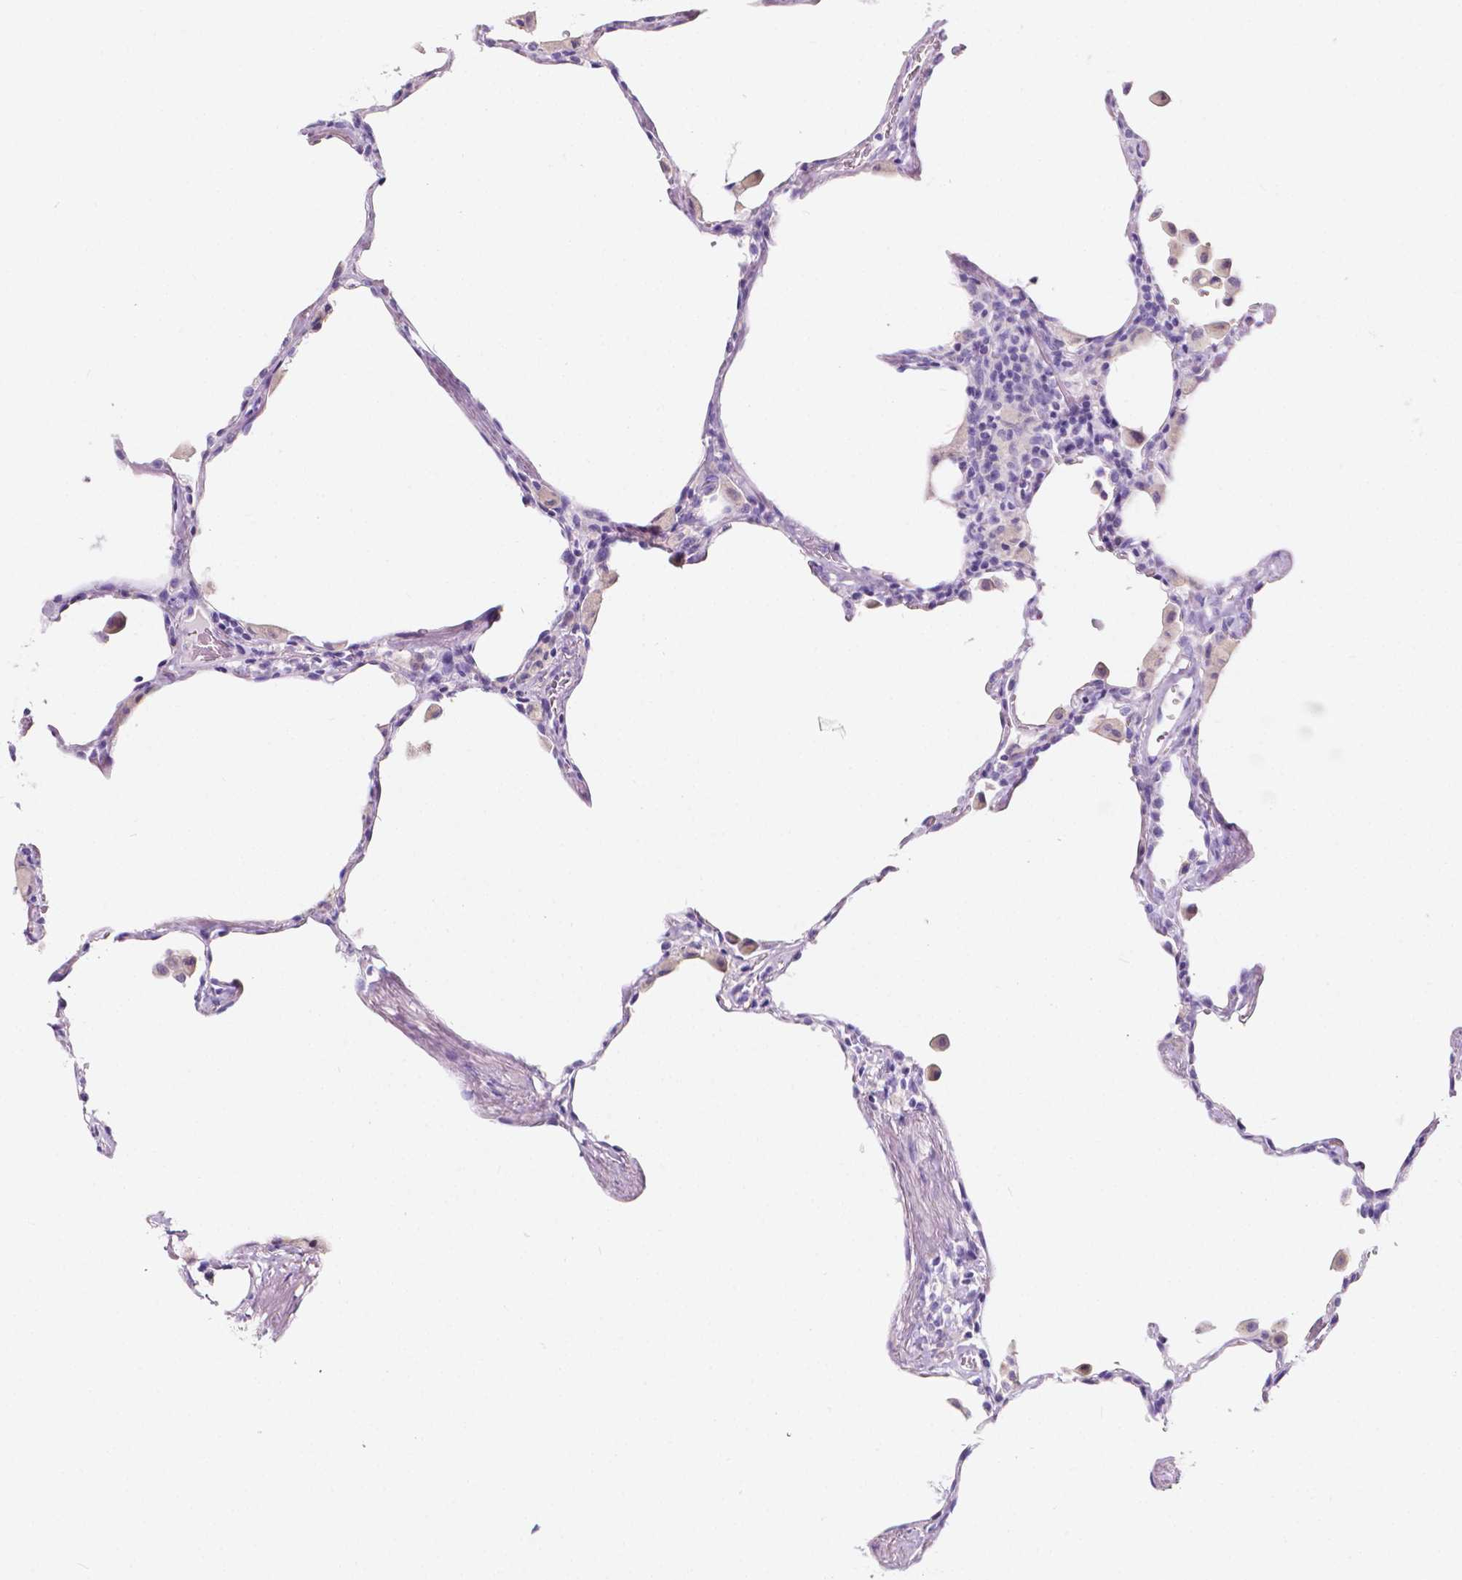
{"staining": {"intensity": "negative", "quantity": "none", "location": "none"}, "tissue": "lung", "cell_type": "Alveolar cells", "image_type": "normal", "snomed": [{"axis": "morphology", "description": "Normal tissue, NOS"}, {"axis": "topography", "description": "Lung"}], "caption": "Alveolar cells show no significant protein staining in benign lung.", "gene": "CLSTN2", "patient": {"sex": "female", "age": 47}}